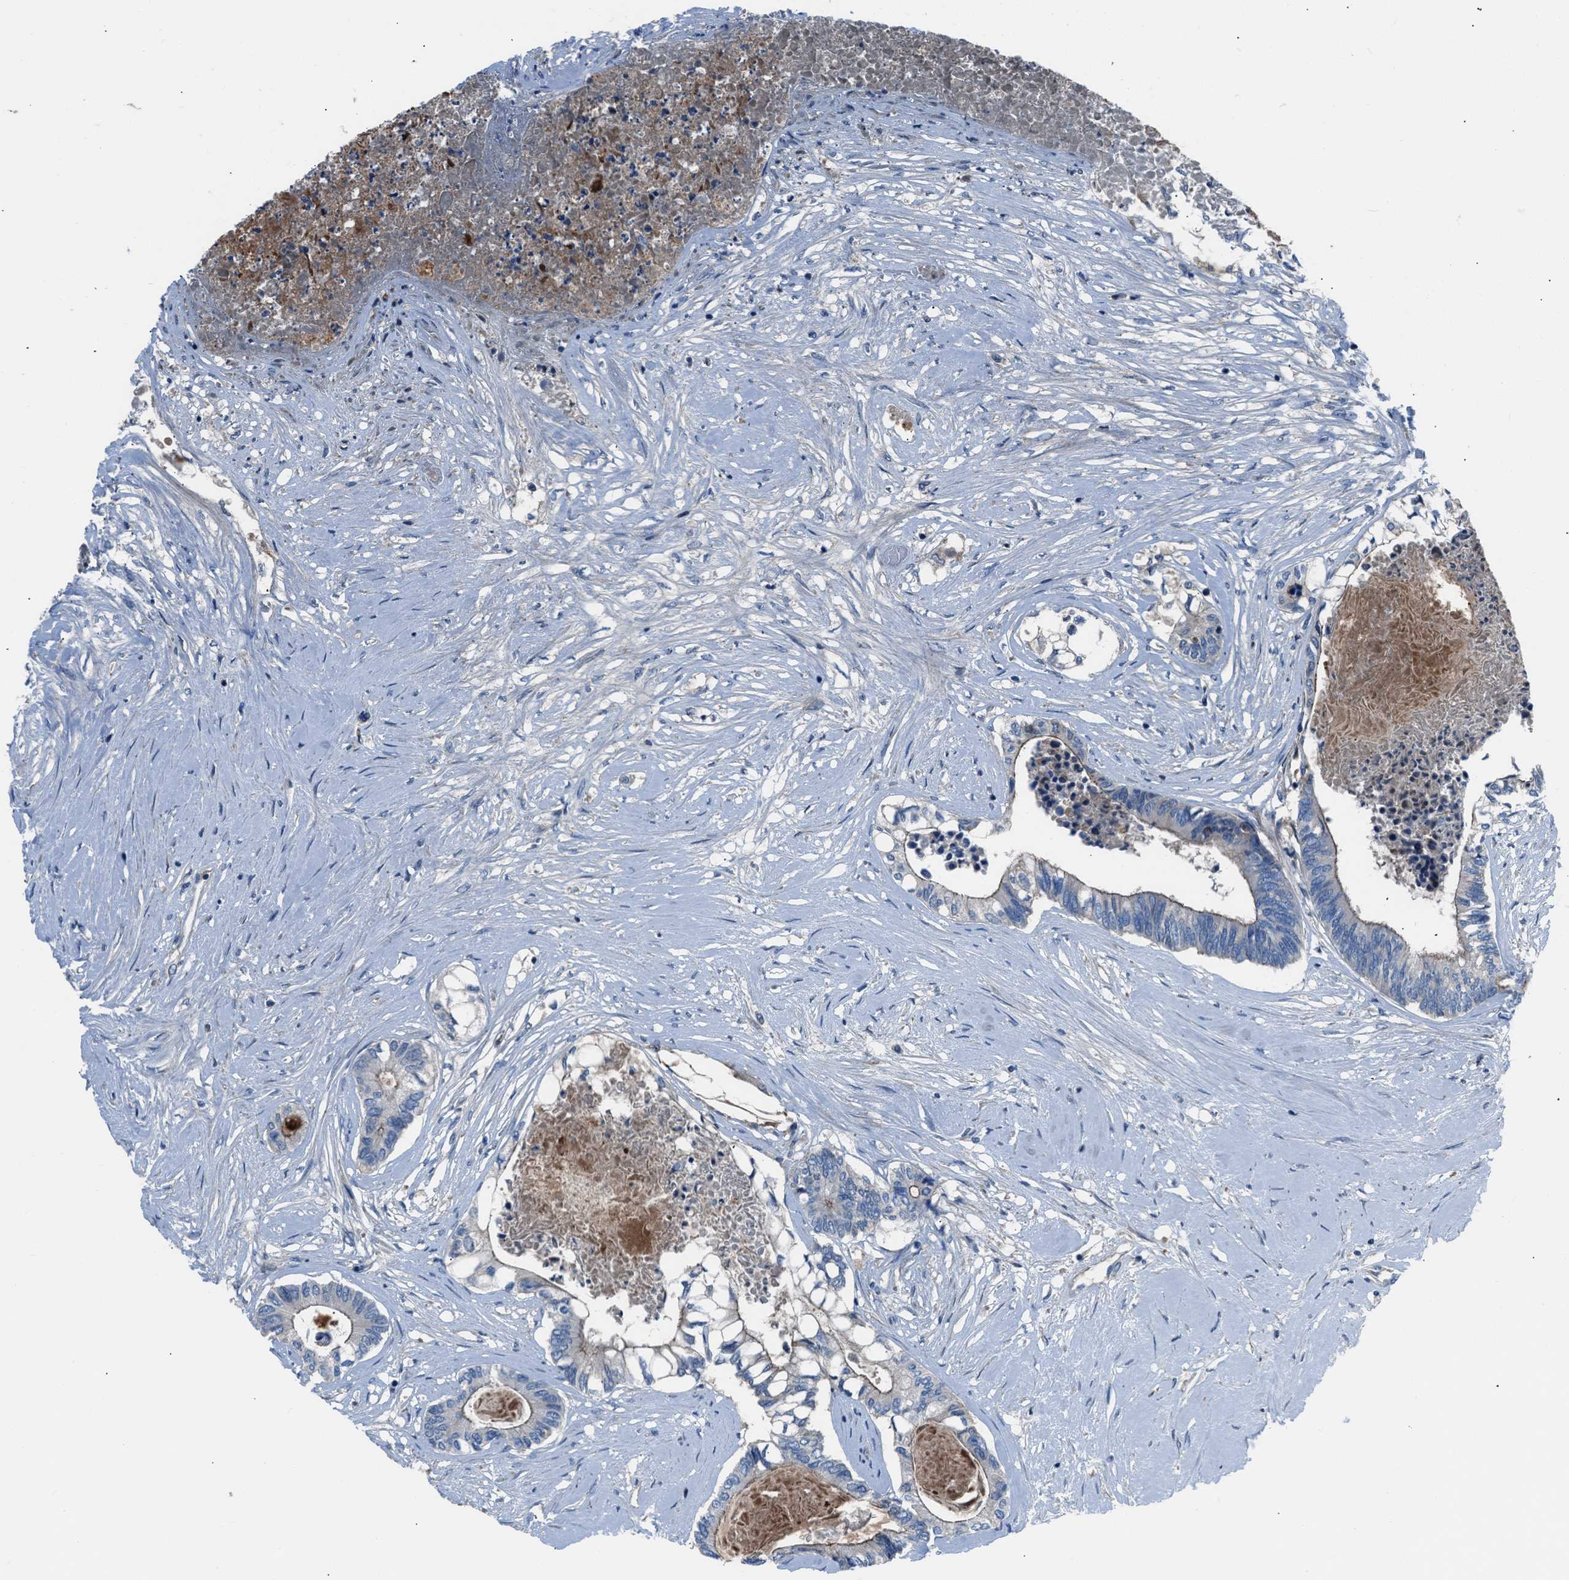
{"staining": {"intensity": "weak", "quantity": "<25%", "location": "cytoplasmic/membranous"}, "tissue": "colorectal cancer", "cell_type": "Tumor cells", "image_type": "cancer", "snomed": [{"axis": "morphology", "description": "Adenocarcinoma, NOS"}, {"axis": "topography", "description": "Rectum"}], "caption": "DAB (3,3'-diaminobenzidine) immunohistochemical staining of colorectal cancer (adenocarcinoma) exhibits no significant expression in tumor cells. (IHC, brightfield microscopy, high magnification).", "gene": "SLC38A6", "patient": {"sex": "male", "age": 63}}